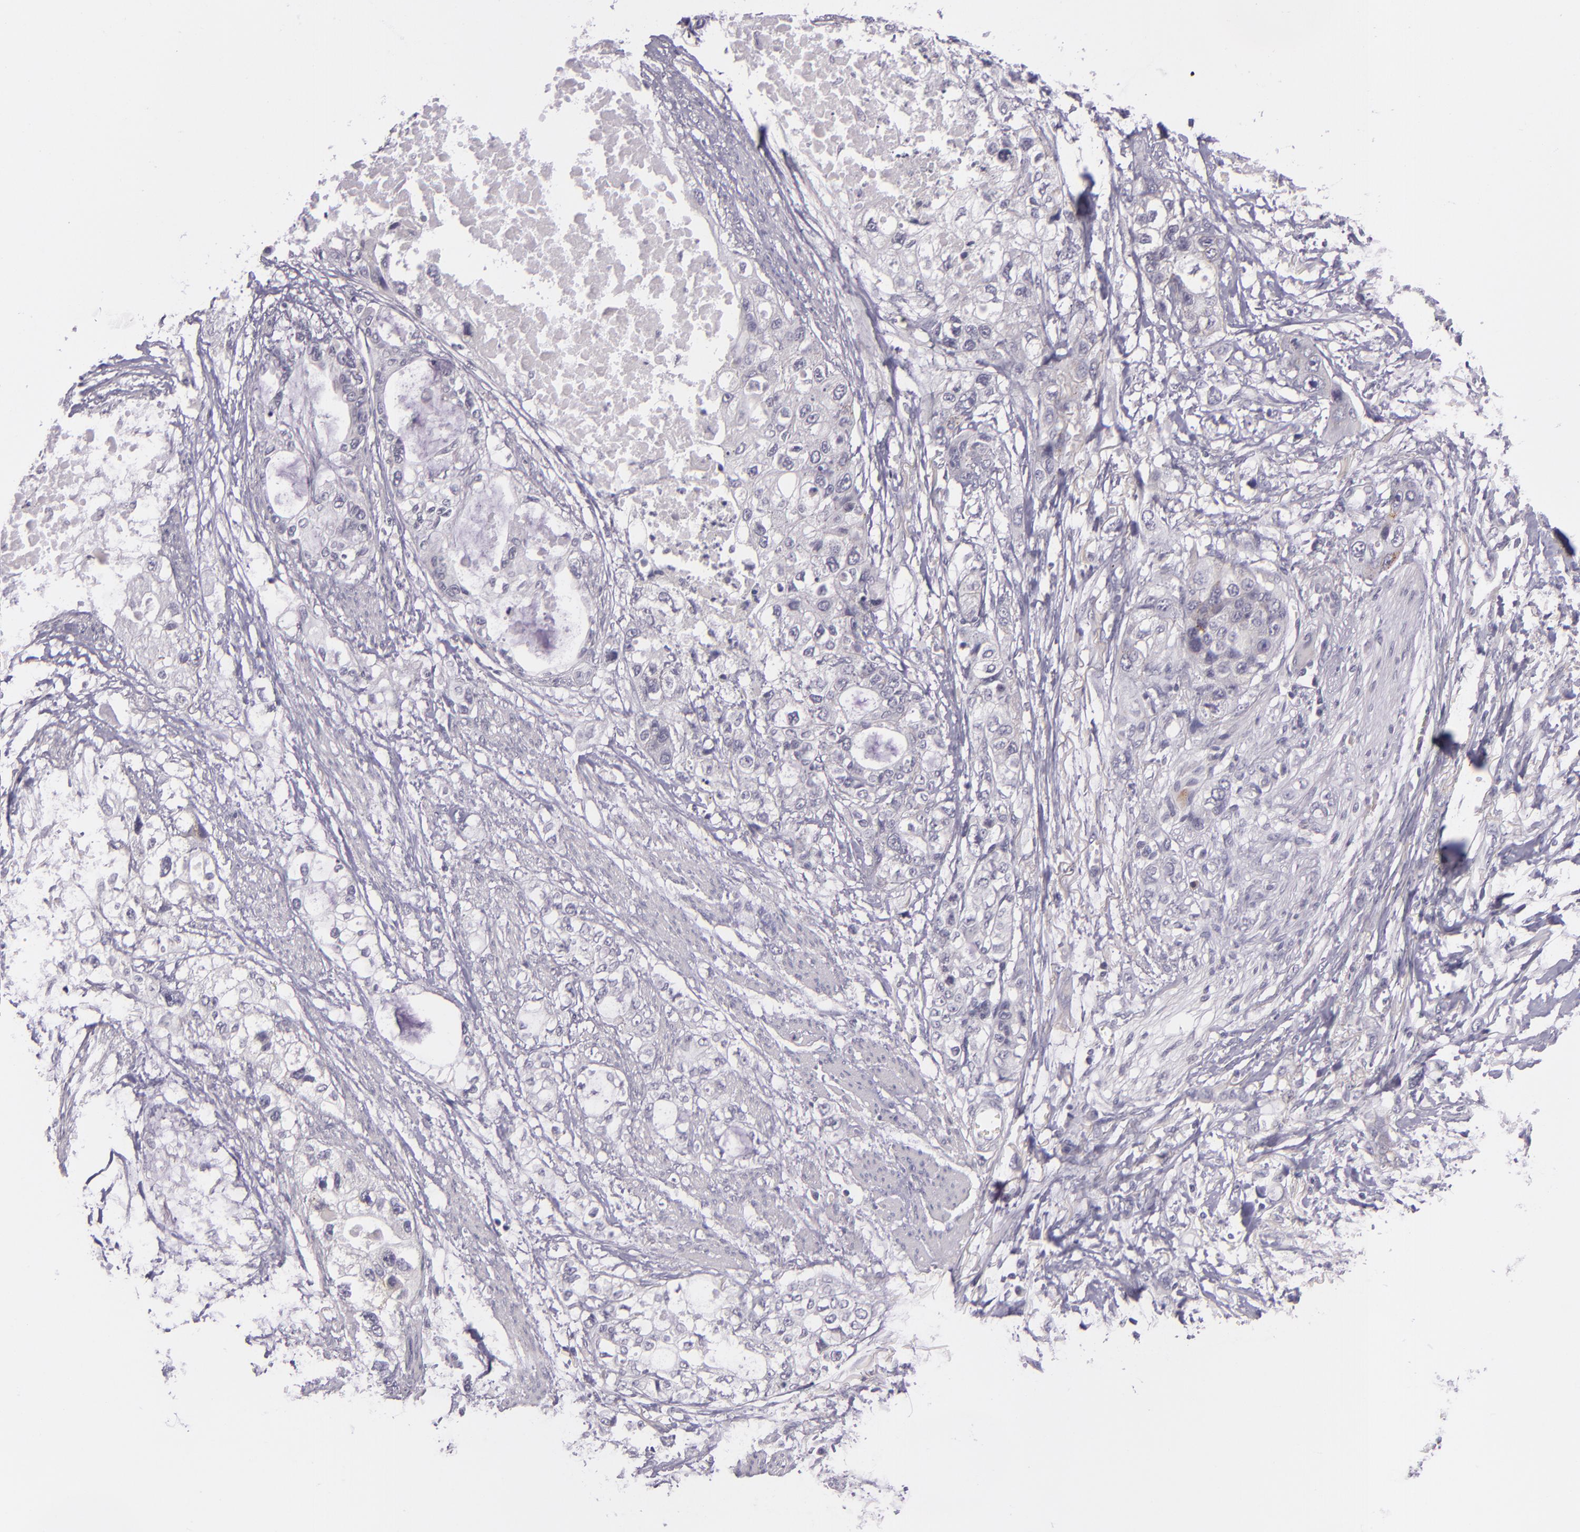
{"staining": {"intensity": "negative", "quantity": "none", "location": "none"}, "tissue": "stomach cancer", "cell_type": "Tumor cells", "image_type": "cancer", "snomed": [{"axis": "morphology", "description": "Adenocarcinoma, NOS"}, {"axis": "topography", "description": "Stomach, upper"}], "caption": "Immunohistochemistry micrograph of human stomach cancer (adenocarcinoma) stained for a protein (brown), which shows no staining in tumor cells.", "gene": "DAG1", "patient": {"sex": "female", "age": 52}}